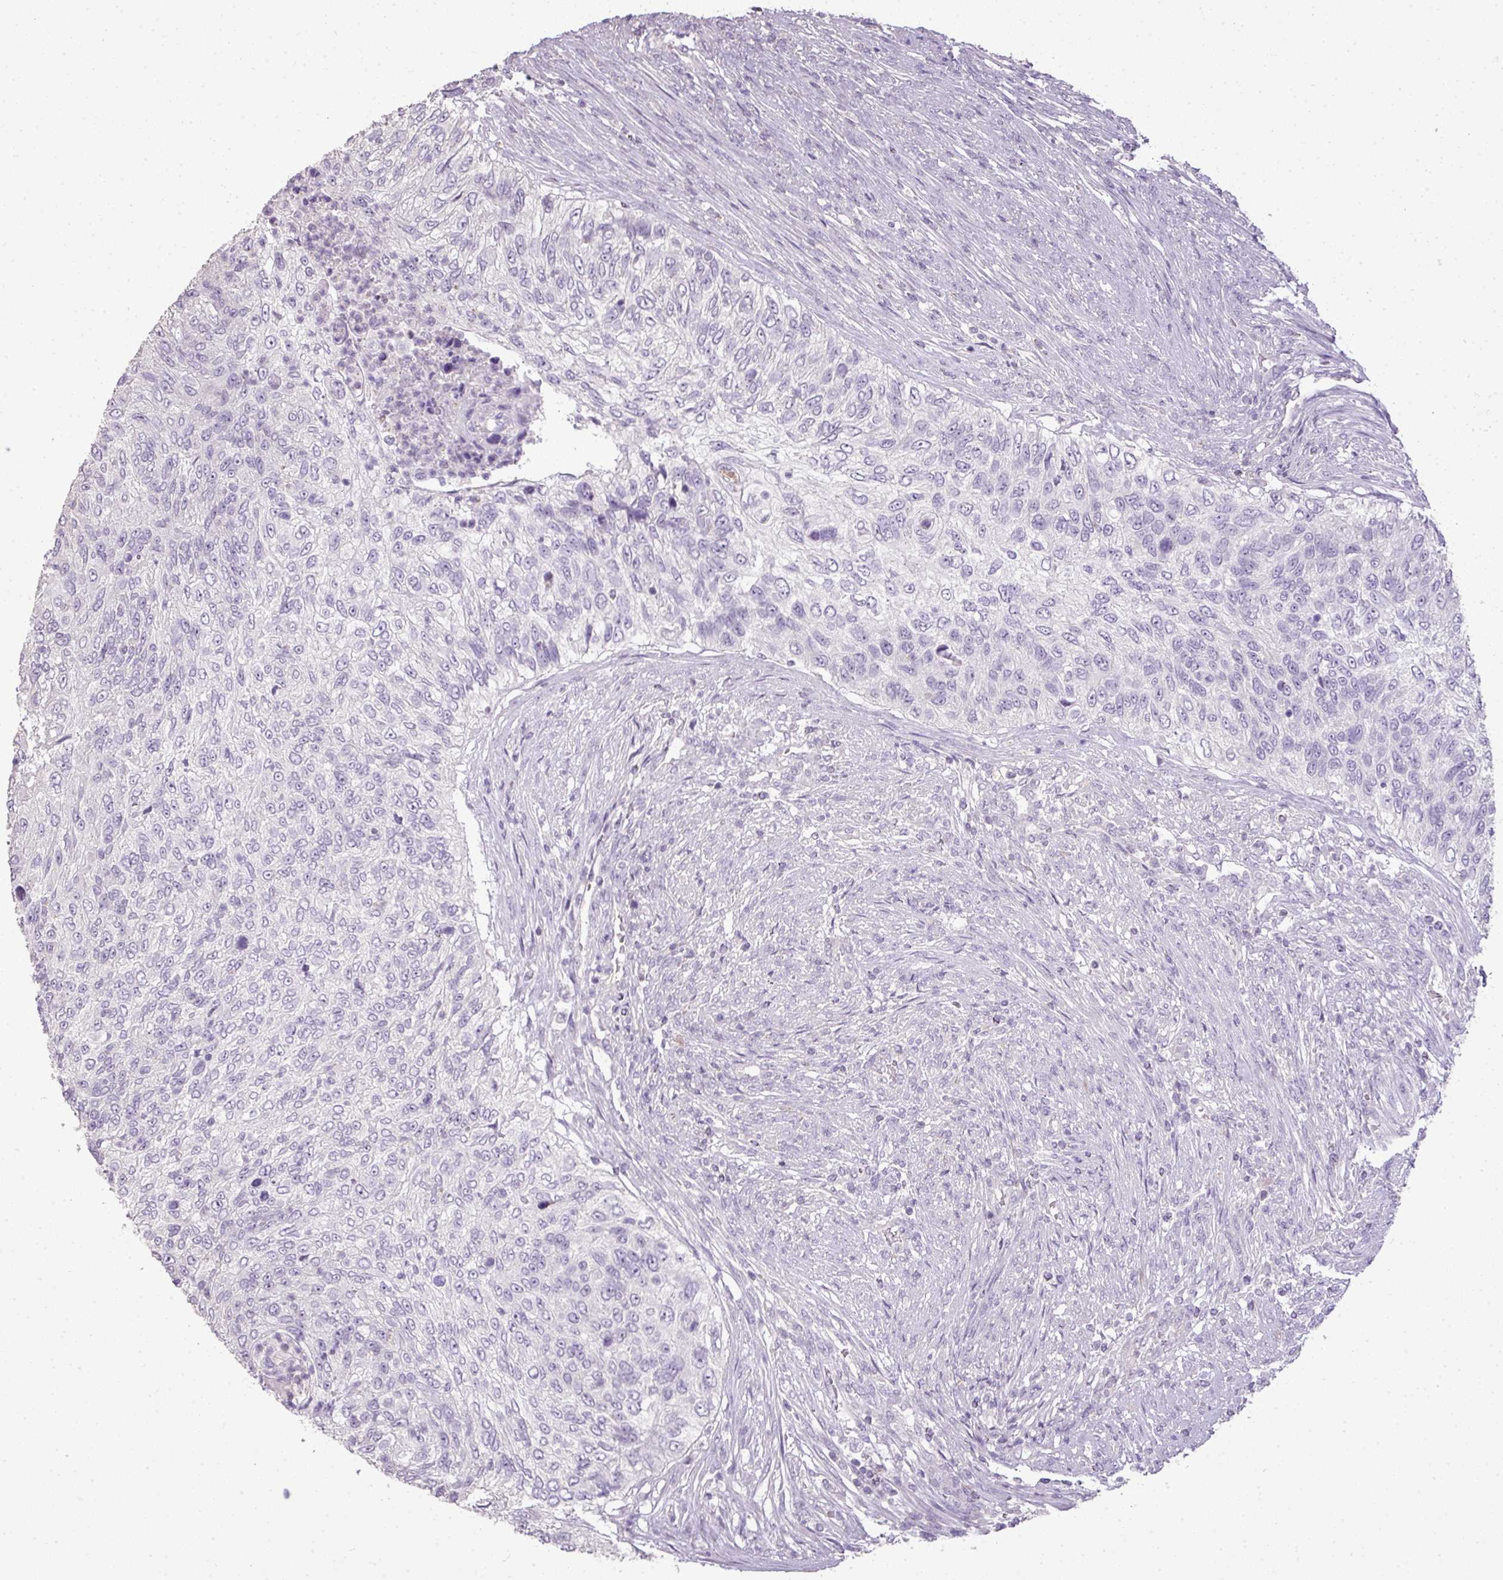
{"staining": {"intensity": "negative", "quantity": "none", "location": "none"}, "tissue": "urothelial cancer", "cell_type": "Tumor cells", "image_type": "cancer", "snomed": [{"axis": "morphology", "description": "Urothelial carcinoma, High grade"}, {"axis": "topography", "description": "Urinary bladder"}], "caption": "This micrograph is of high-grade urothelial carcinoma stained with IHC to label a protein in brown with the nuclei are counter-stained blue. There is no staining in tumor cells. (IHC, brightfield microscopy, high magnification).", "gene": "LY9", "patient": {"sex": "female", "age": 60}}